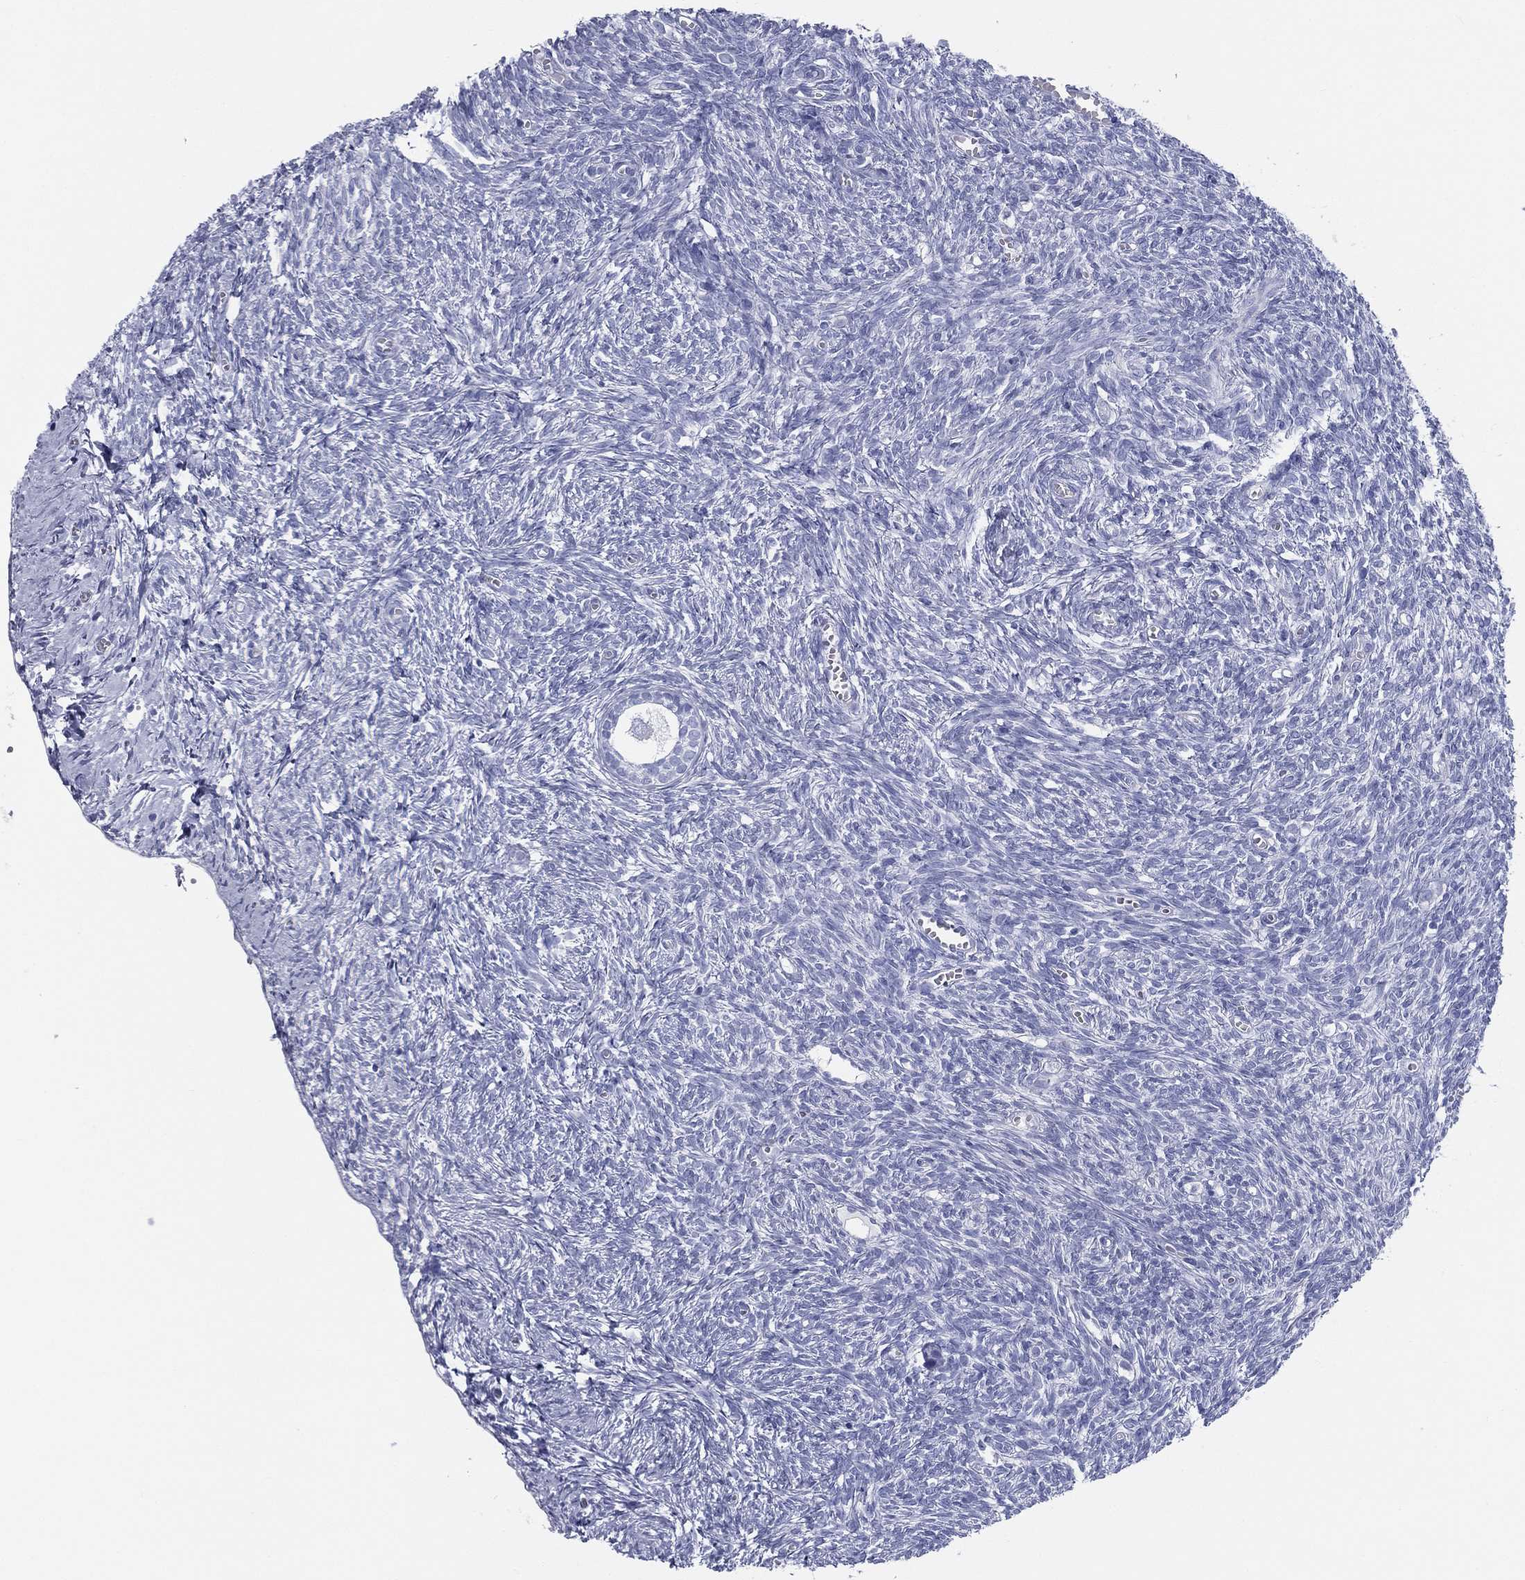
{"staining": {"intensity": "negative", "quantity": "none", "location": "none"}, "tissue": "ovary", "cell_type": "Follicle cells", "image_type": "normal", "snomed": [{"axis": "morphology", "description": "Normal tissue, NOS"}, {"axis": "topography", "description": "Ovary"}], "caption": "Immunohistochemical staining of normal human ovary exhibits no significant expression in follicle cells. (DAB (3,3'-diaminobenzidine) immunohistochemistry, high magnification).", "gene": "RSPH4A", "patient": {"sex": "female", "age": 43}}